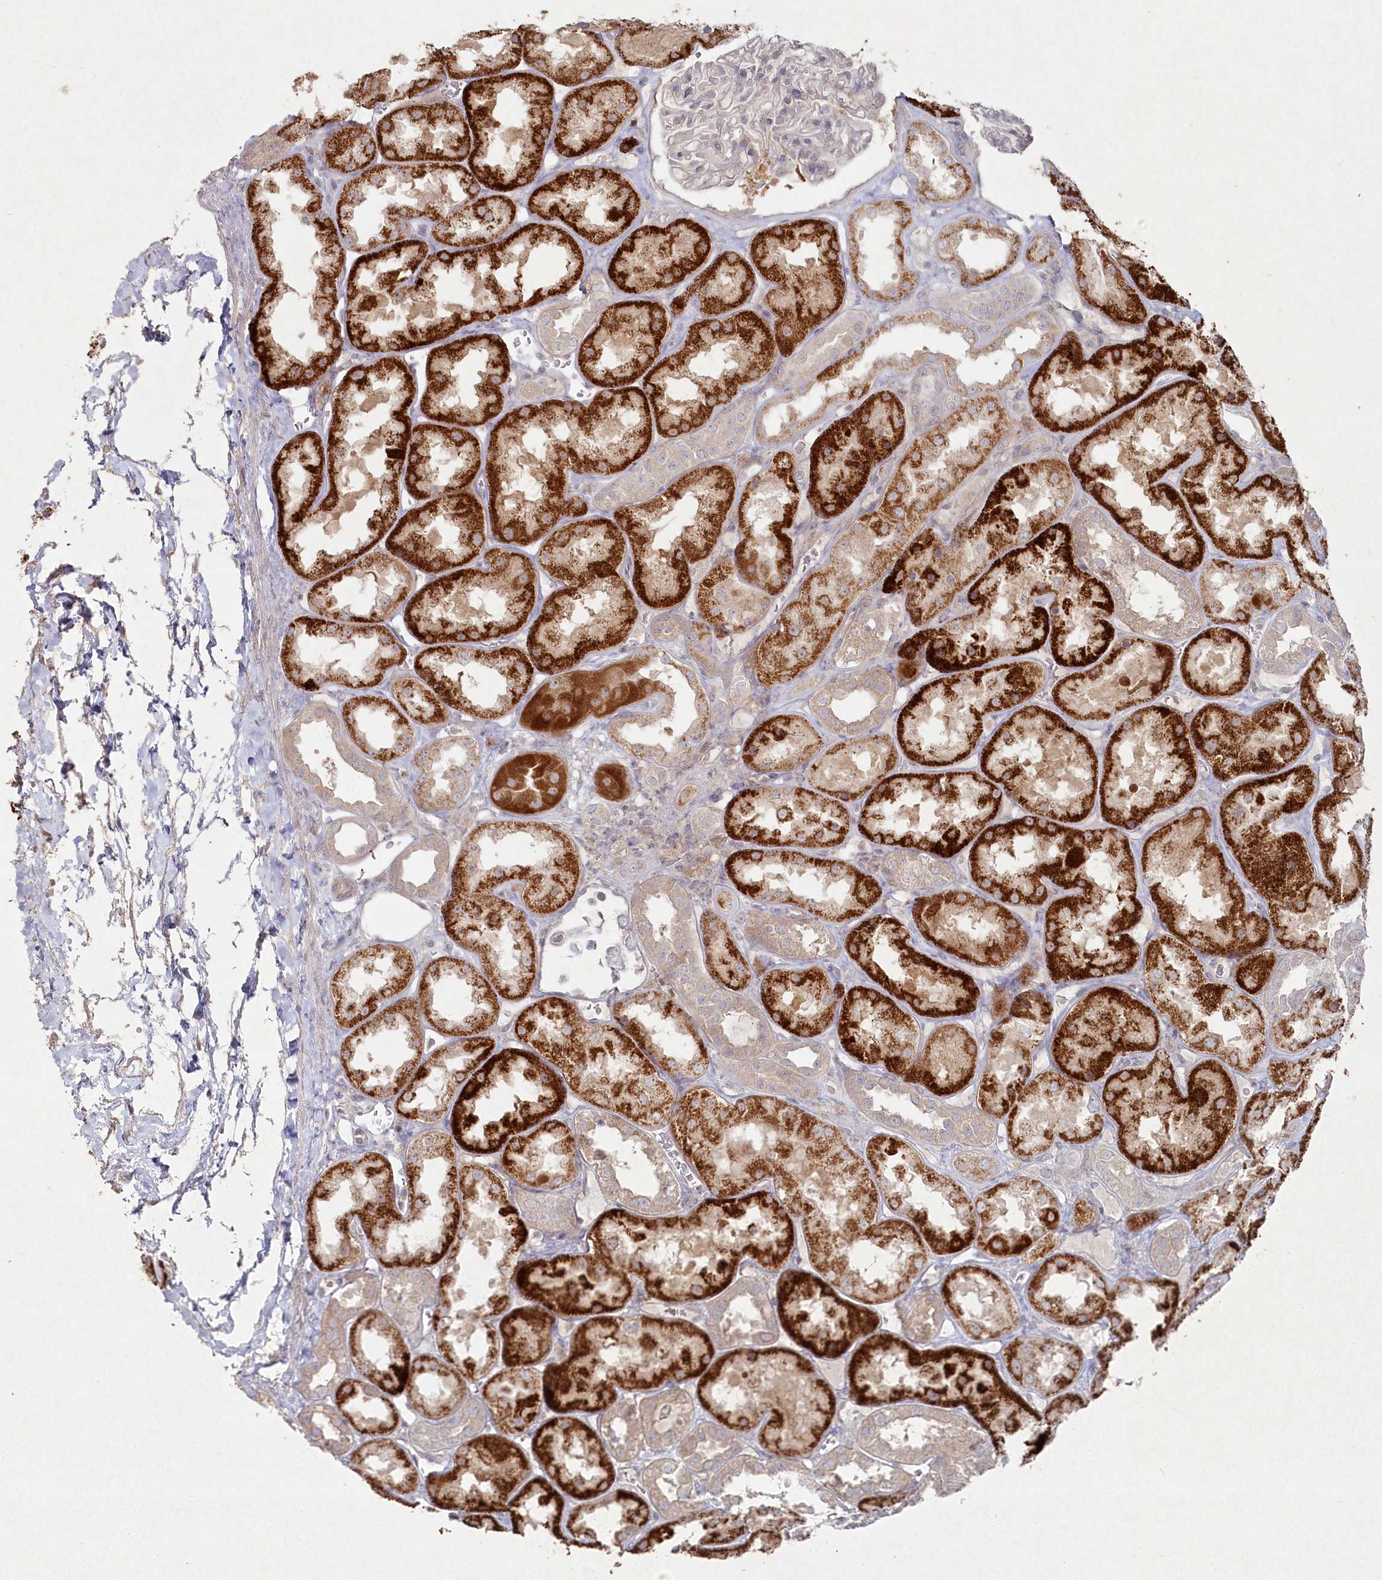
{"staining": {"intensity": "negative", "quantity": "none", "location": "none"}, "tissue": "kidney", "cell_type": "Cells in glomeruli", "image_type": "normal", "snomed": [{"axis": "morphology", "description": "Normal tissue, NOS"}, {"axis": "topography", "description": "Kidney"}], "caption": "Cells in glomeruli show no significant staining in benign kidney. (DAB IHC with hematoxylin counter stain).", "gene": "TGFBRAP1", "patient": {"sex": "male", "age": 70}}